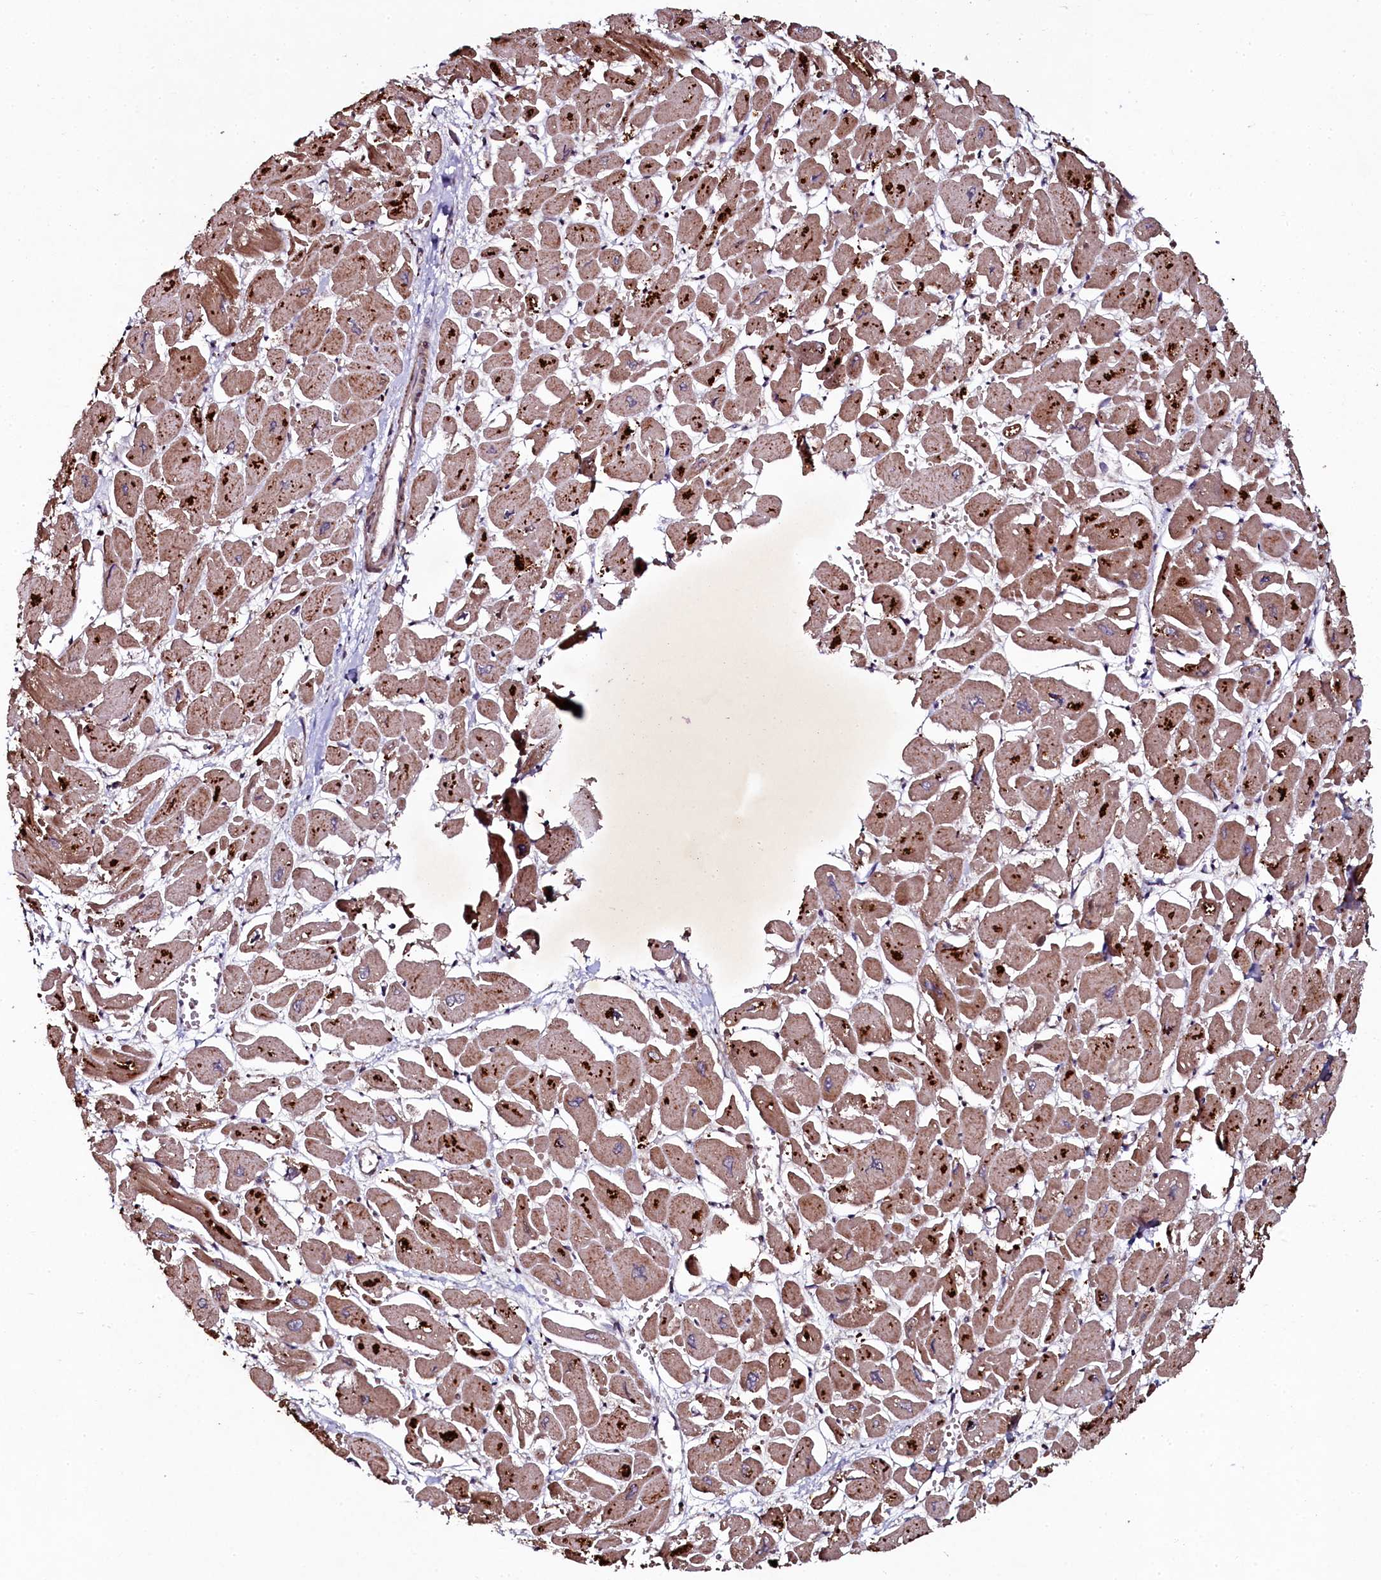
{"staining": {"intensity": "moderate", "quantity": ">75%", "location": "cytoplasmic/membranous"}, "tissue": "heart muscle", "cell_type": "Cardiomyocytes", "image_type": "normal", "snomed": [{"axis": "morphology", "description": "Normal tissue, NOS"}, {"axis": "topography", "description": "Heart"}], "caption": "The immunohistochemical stain shows moderate cytoplasmic/membranous expression in cardiomyocytes of normal heart muscle. The protein is shown in brown color, while the nuclei are stained blue.", "gene": "SEC24C", "patient": {"sex": "male", "age": 54}}